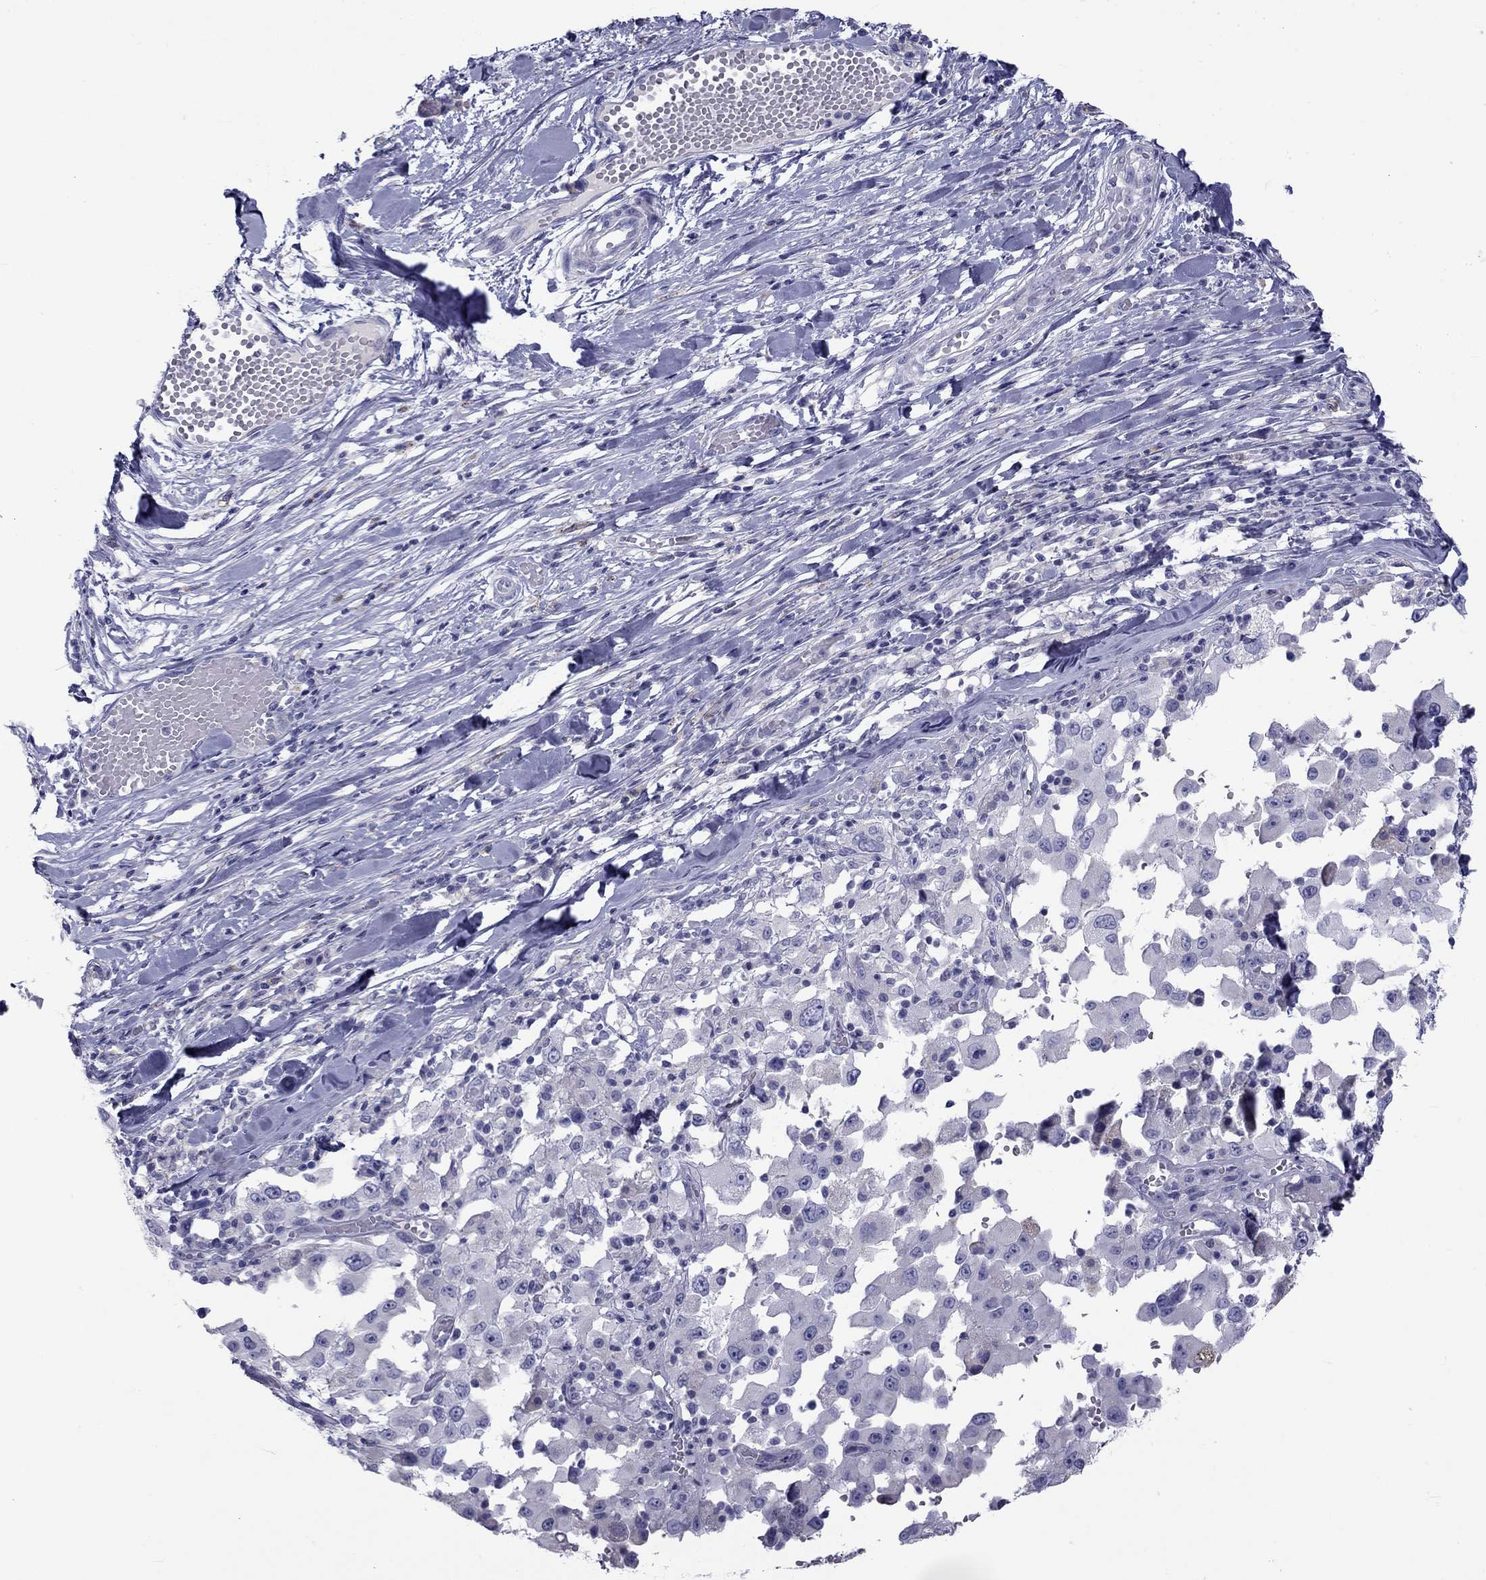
{"staining": {"intensity": "negative", "quantity": "none", "location": "none"}, "tissue": "melanoma", "cell_type": "Tumor cells", "image_type": "cancer", "snomed": [{"axis": "morphology", "description": "Malignant melanoma, Metastatic site"}, {"axis": "topography", "description": "Lymph node"}], "caption": "Tumor cells are negative for brown protein staining in malignant melanoma (metastatic site).", "gene": "CLPSL2", "patient": {"sex": "male", "age": 50}}